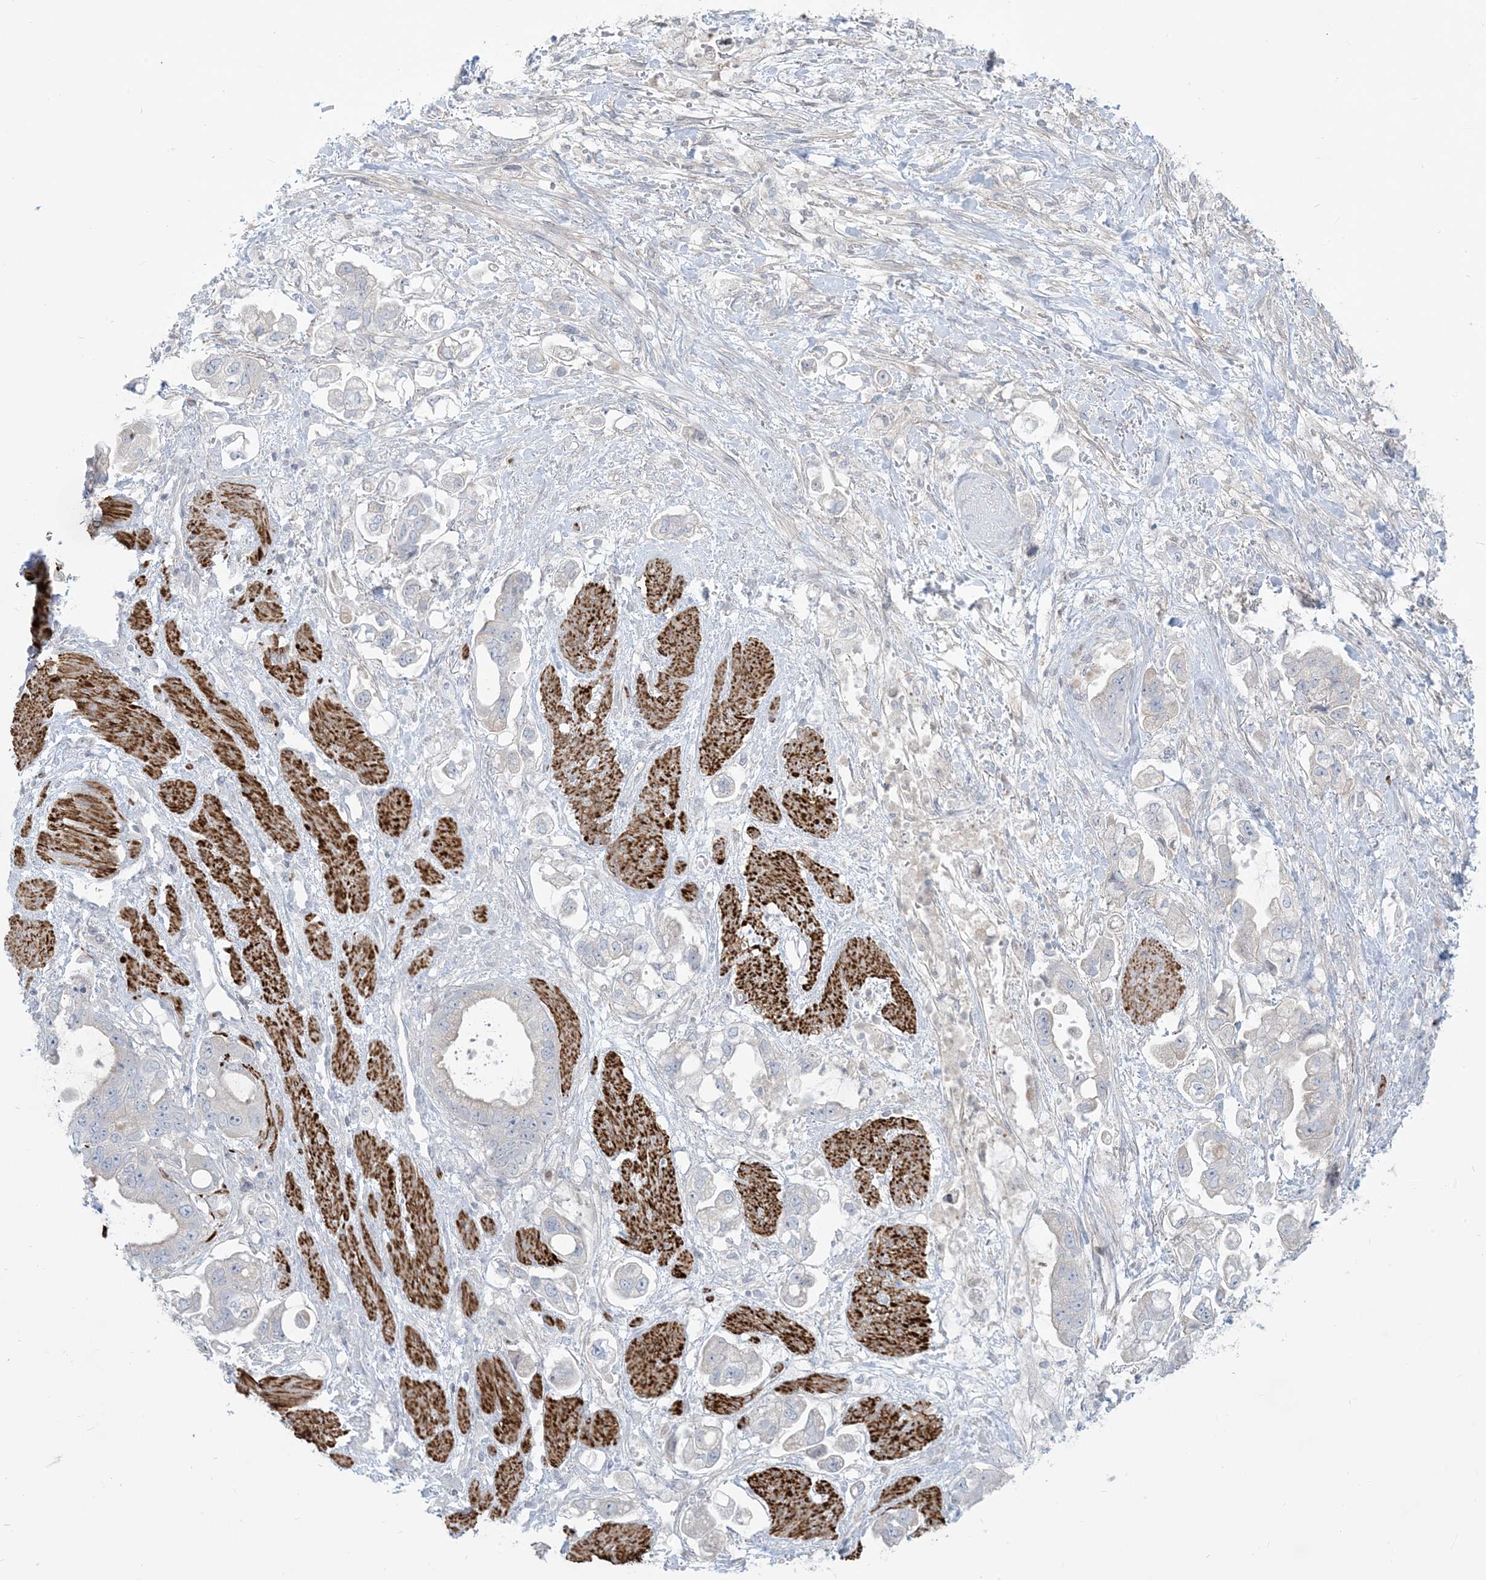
{"staining": {"intensity": "negative", "quantity": "none", "location": "none"}, "tissue": "stomach cancer", "cell_type": "Tumor cells", "image_type": "cancer", "snomed": [{"axis": "morphology", "description": "Adenocarcinoma, NOS"}, {"axis": "topography", "description": "Stomach"}], "caption": "A micrograph of human stomach adenocarcinoma is negative for staining in tumor cells.", "gene": "AFTPH", "patient": {"sex": "male", "age": 62}}